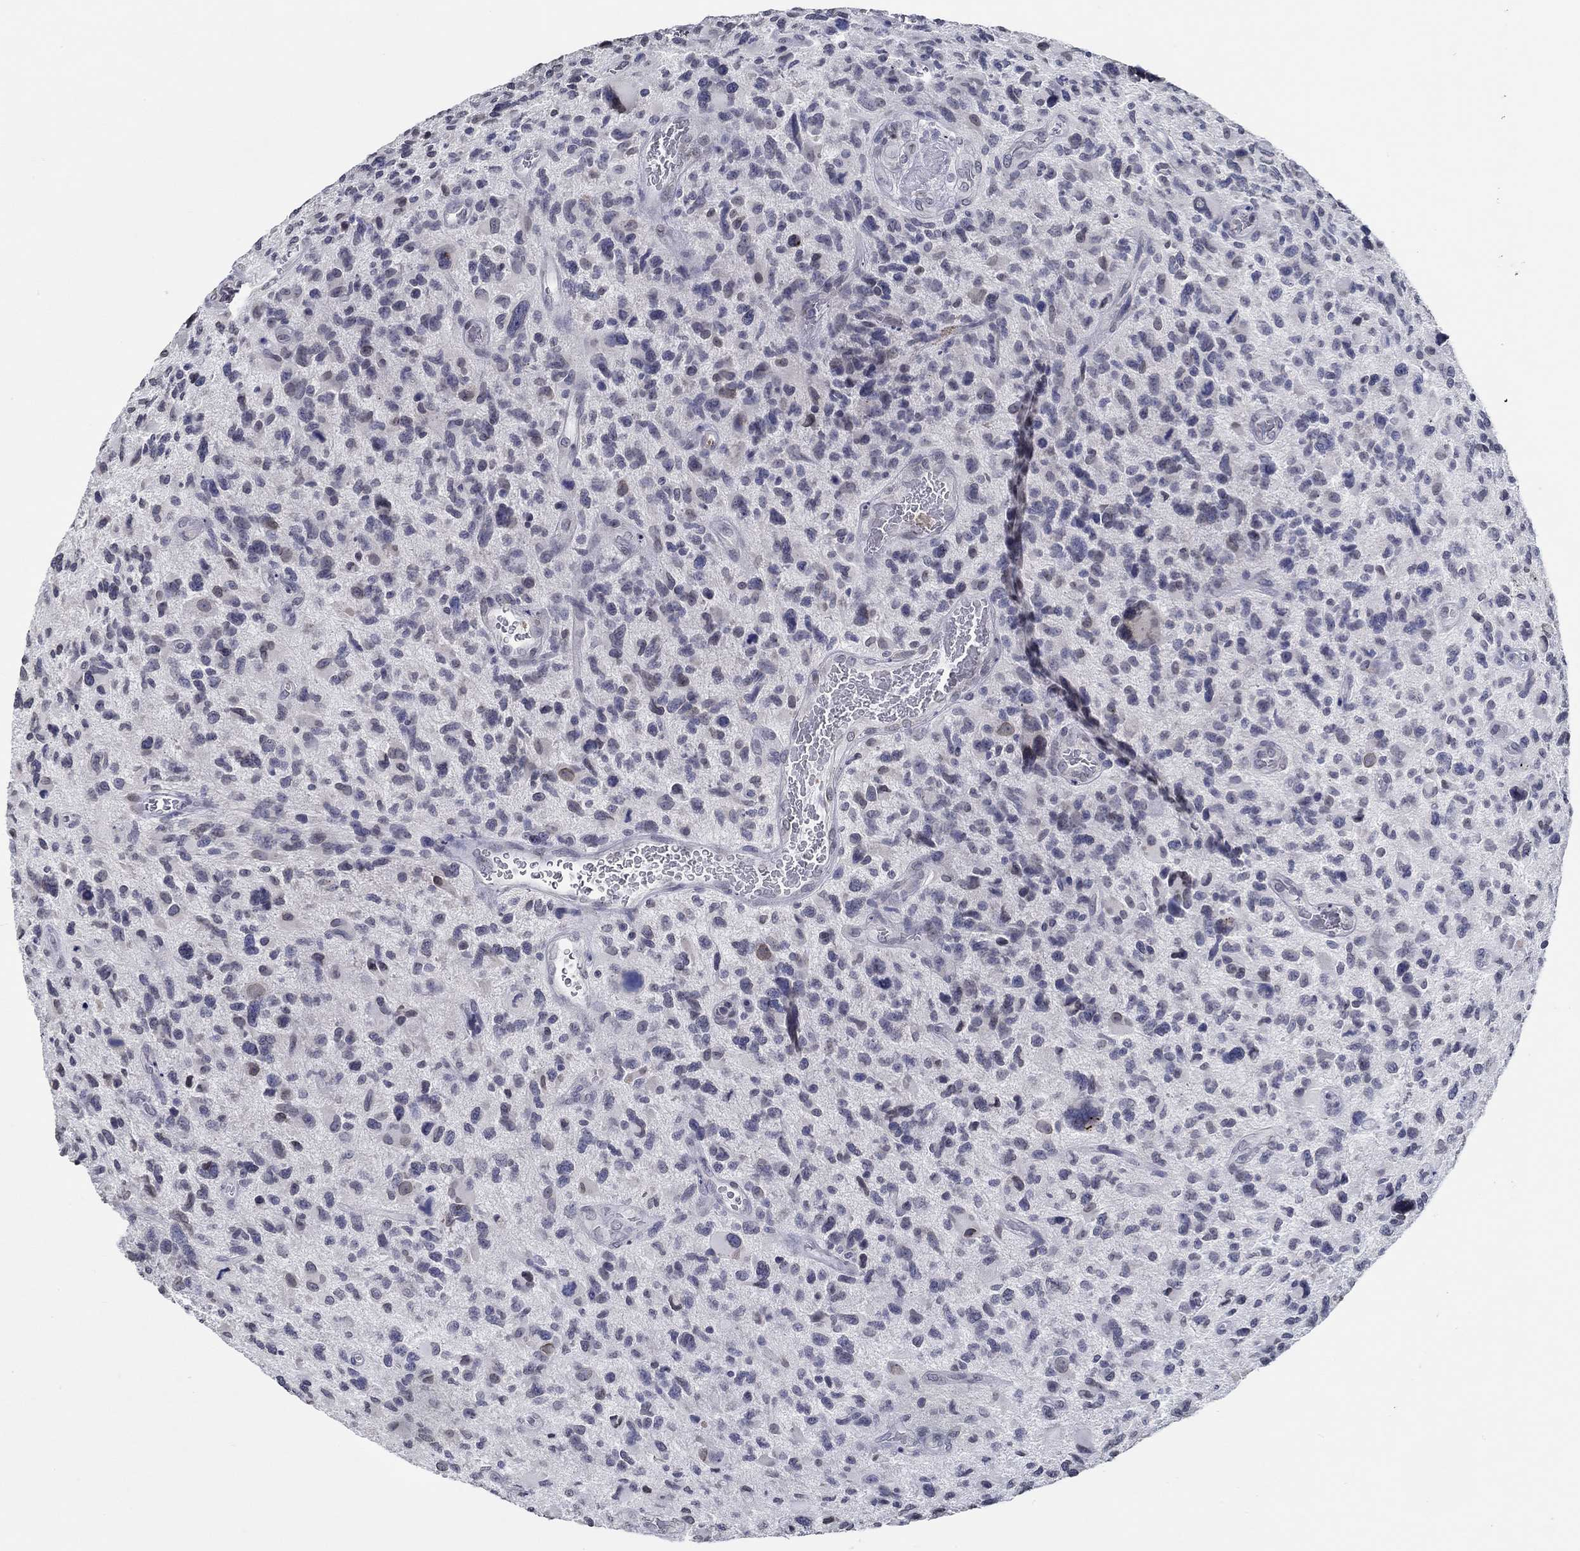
{"staining": {"intensity": "negative", "quantity": "none", "location": "none"}, "tissue": "glioma", "cell_type": "Tumor cells", "image_type": "cancer", "snomed": [{"axis": "morphology", "description": "Glioma, malignant, NOS"}, {"axis": "morphology", "description": "Glioma, malignant, High grade"}, {"axis": "topography", "description": "Brain"}], "caption": "Human malignant glioma stained for a protein using immunohistochemistry shows no staining in tumor cells.", "gene": "NUP155", "patient": {"sex": "female", "age": 71}}